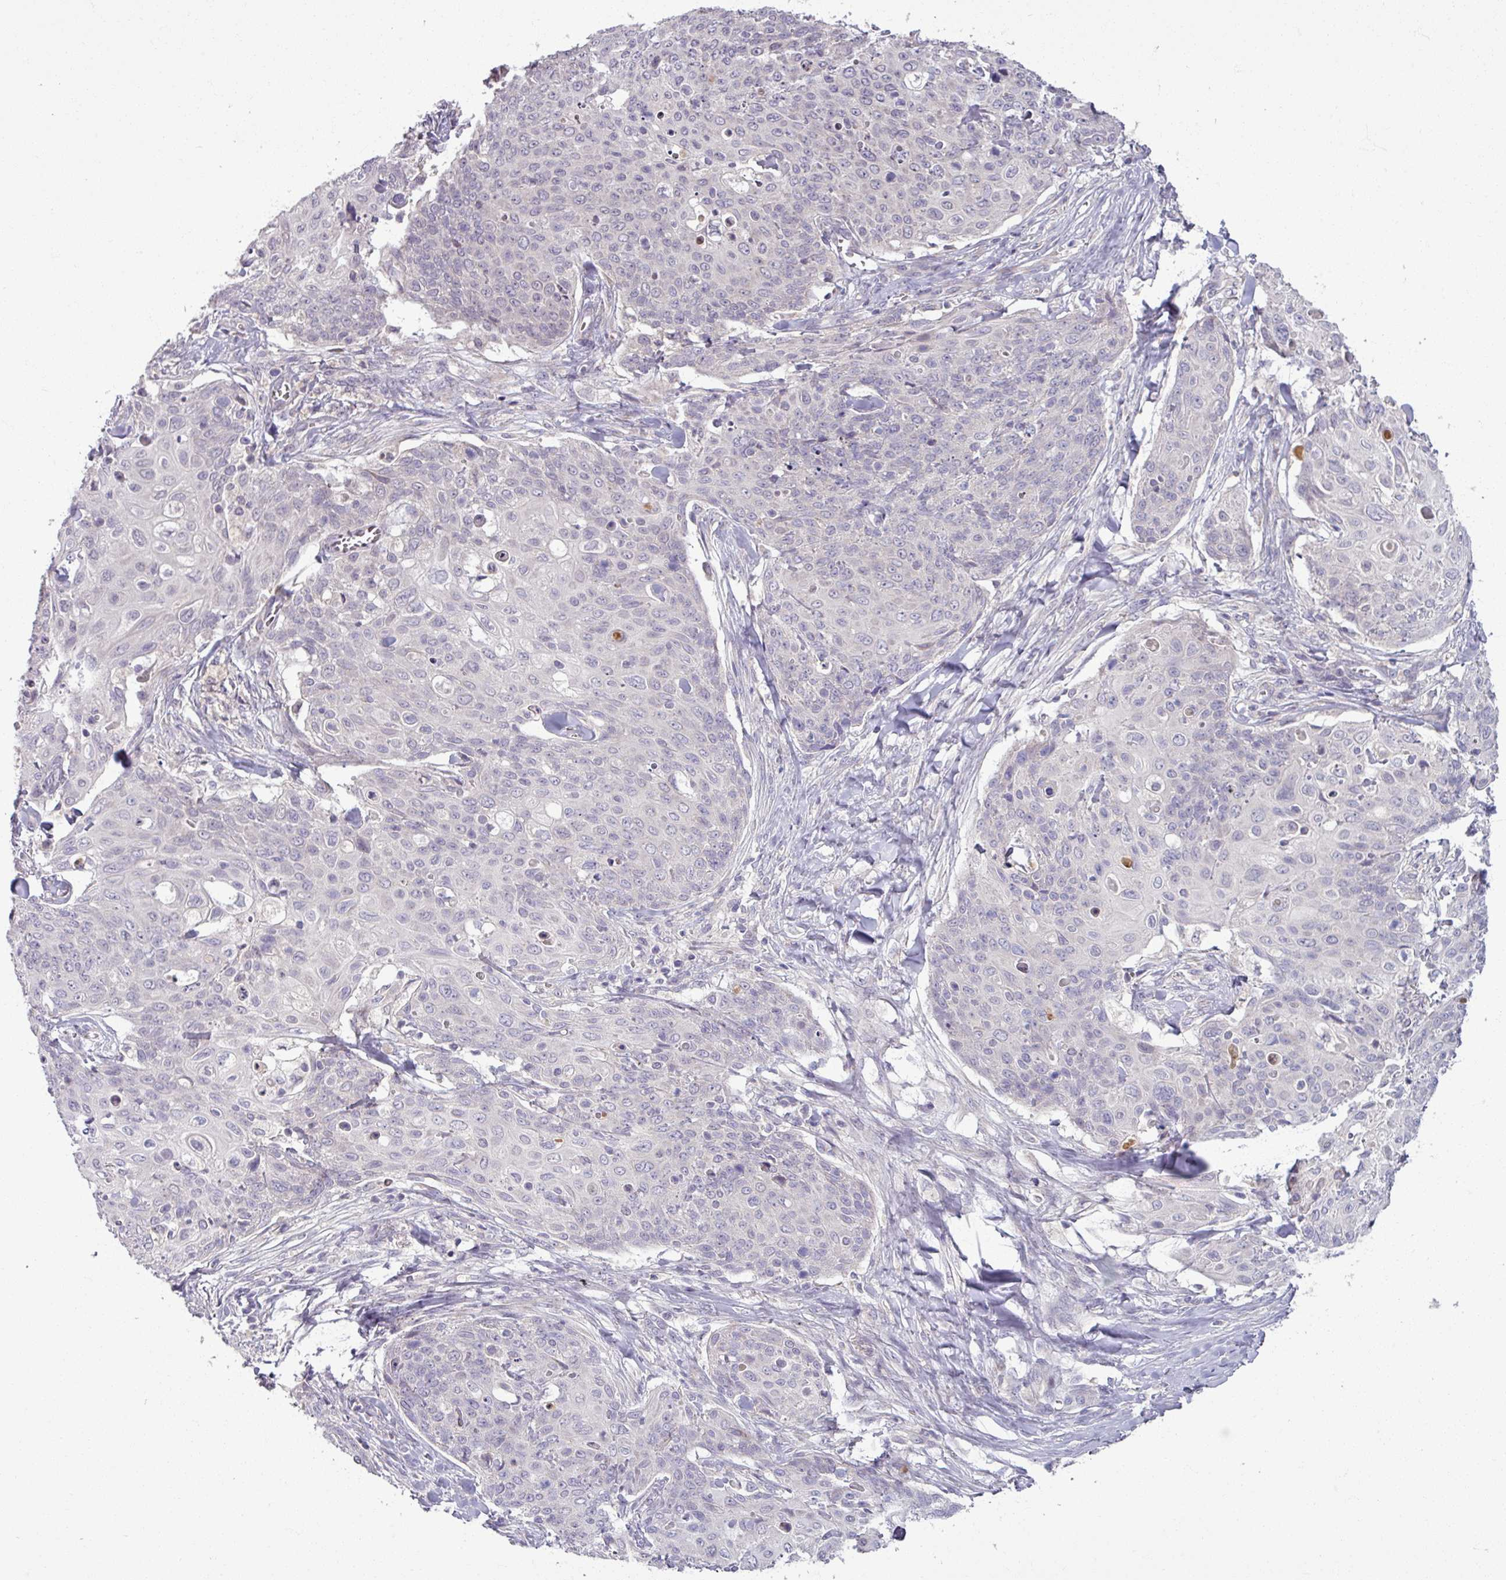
{"staining": {"intensity": "negative", "quantity": "none", "location": "none"}, "tissue": "skin cancer", "cell_type": "Tumor cells", "image_type": "cancer", "snomed": [{"axis": "morphology", "description": "Squamous cell carcinoma, NOS"}, {"axis": "topography", "description": "Skin"}, {"axis": "topography", "description": "Vulva"}], "caption": "Skin squamous cell carcinoma was stained to show a protein in brown. There is no significant expression in tumor cells.", "gene": "OGFOD3", "patient": {"sex": "female", "age": 85}}